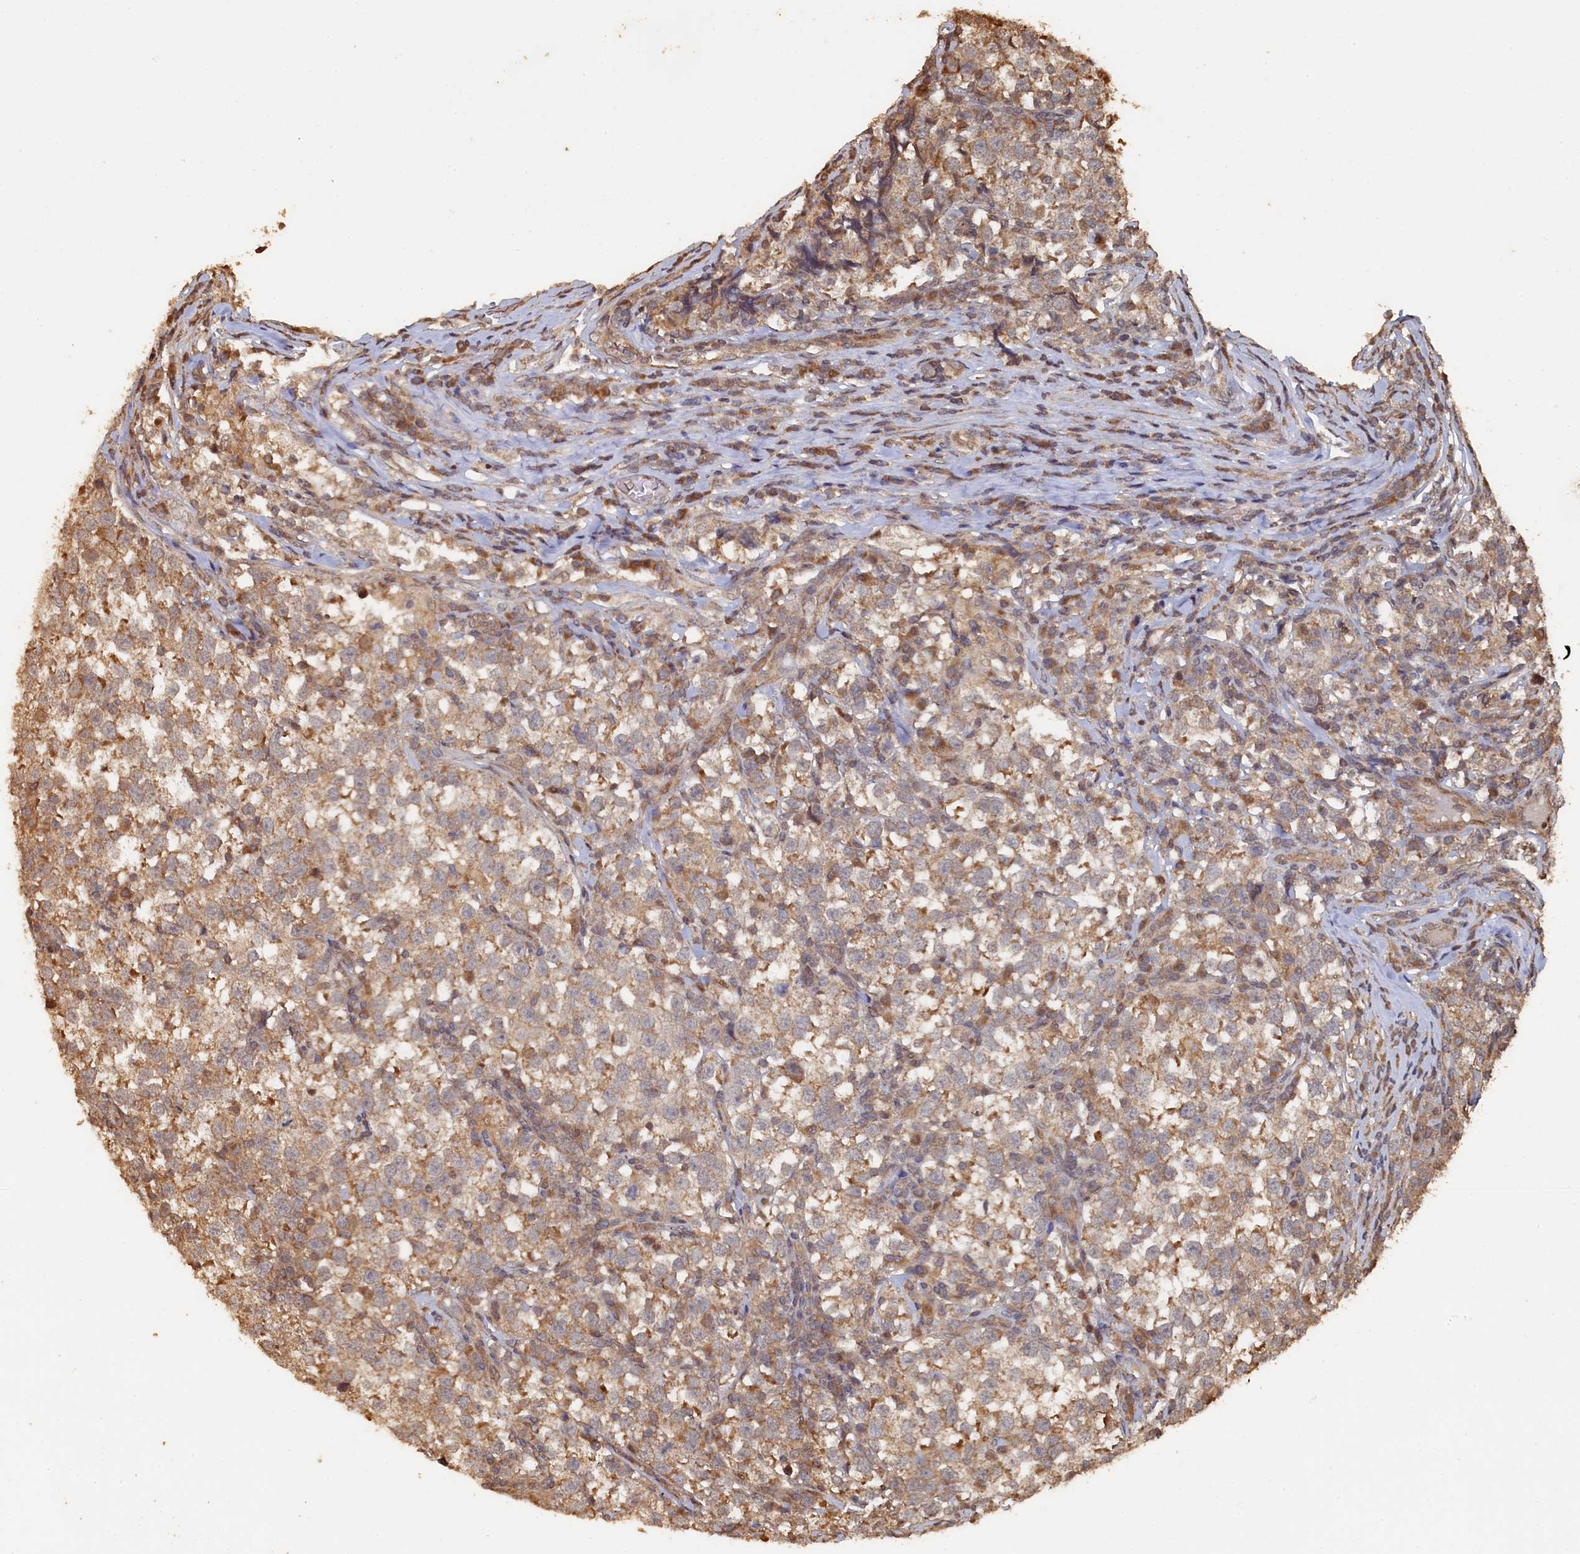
{"staining": {"intensity": "moderate", "quantity": ">75%", "location": "cytoplasmic/membranous"}, "tissue": "testis cancer", "cell_type": "Tumor cells", "image_type": "cancer", "snomed": [{"axis": "morphology", "description": "Normal tissue, NOS"}, {"axis": "morphology", "description": "Seminoma, NOS"}, {"axis": "topography", "description": "Testis"}], "caption": "Immunohistochemistry (IHC) micrograph of human testis seminoma stained for a protein (brown), which shows medium levels of moderate cytoplasmic/membranous expression in approximately >75% of tumor cells.", "gene": "PIGN", "patient": {"sex": "male", "age": 43}}